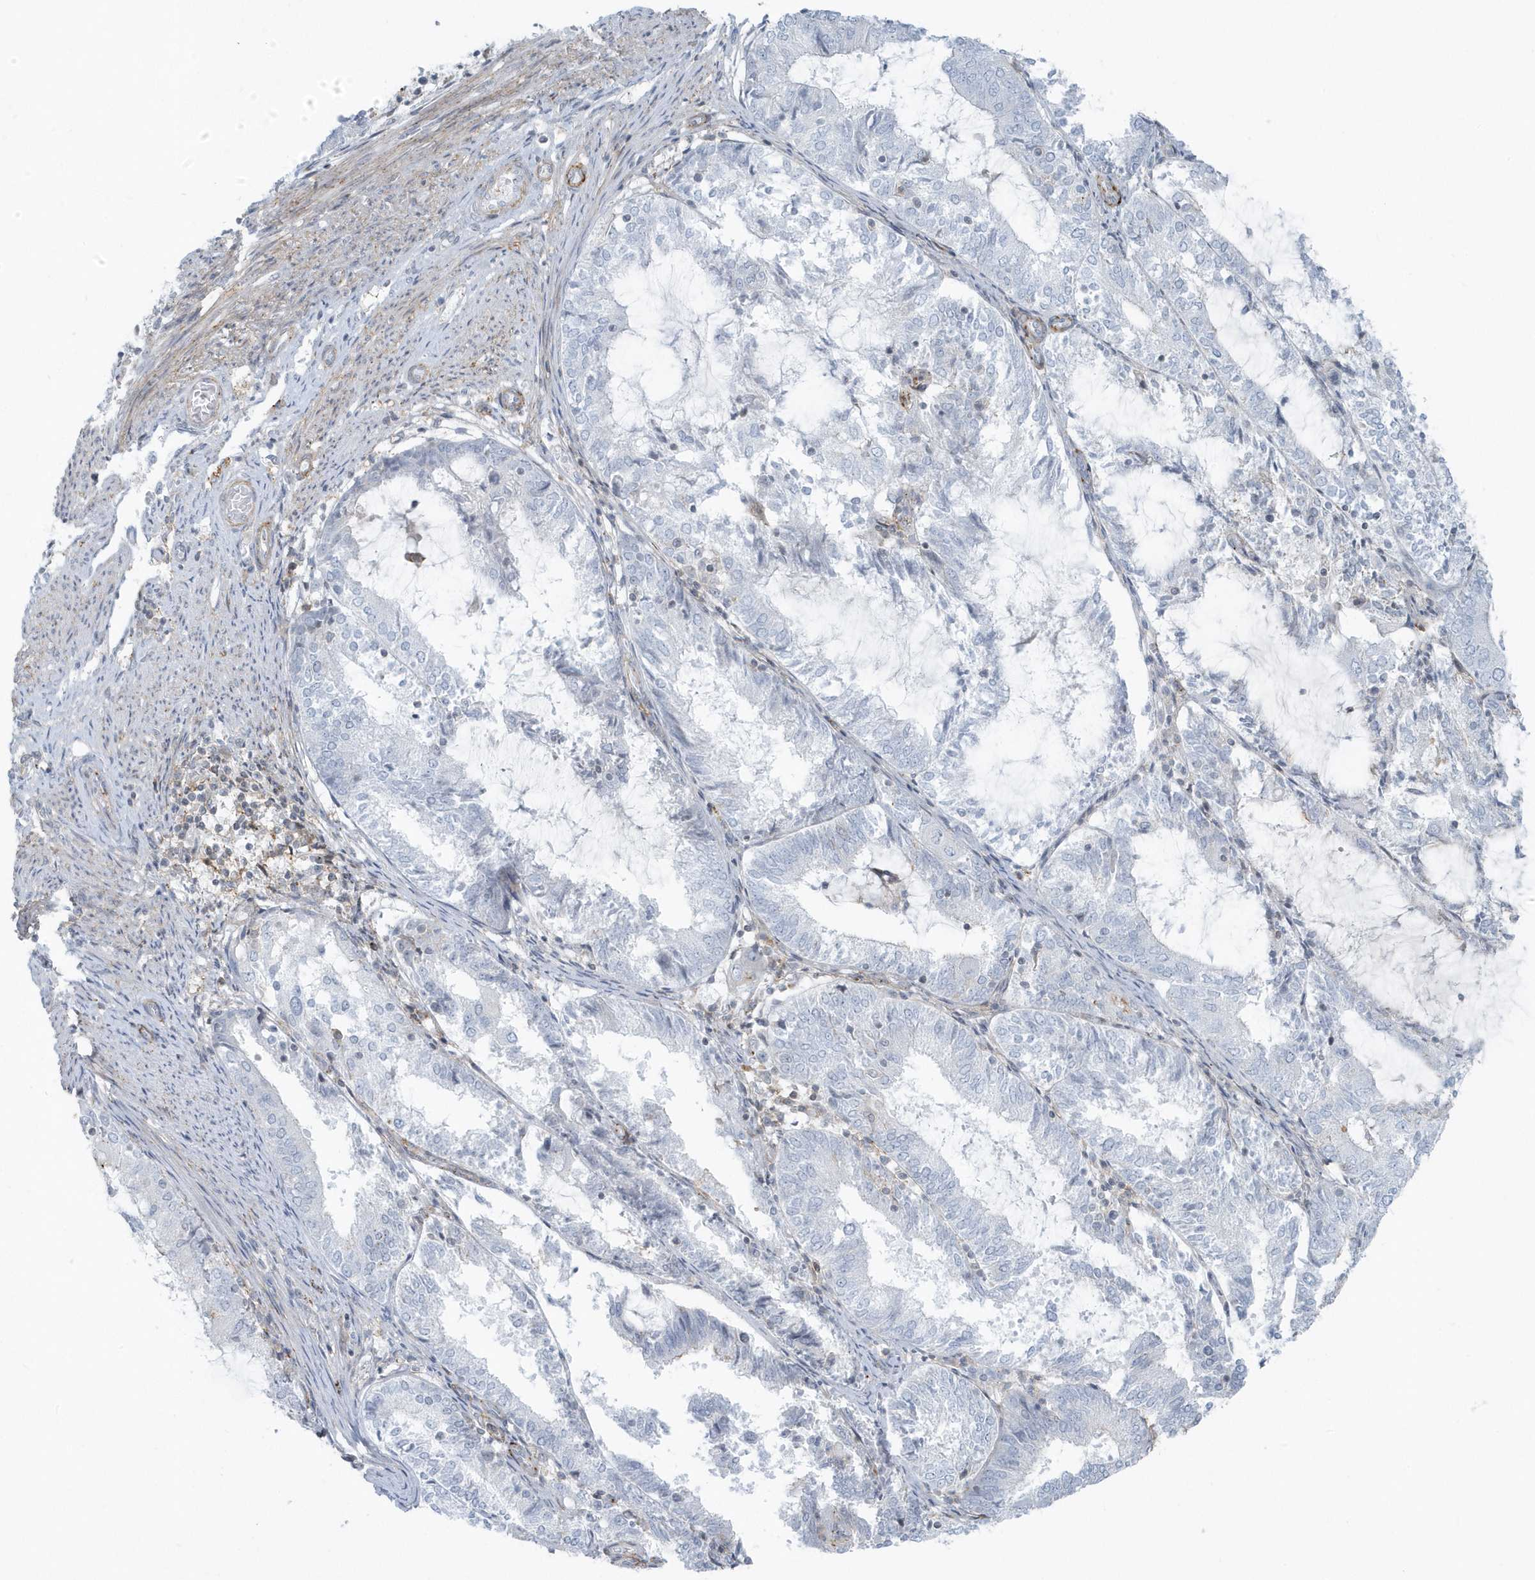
{"staining": {"intensity": "negative", "quantity": "none", "location": "none"}, "tissue": "endometrial cancer", "cell_type": "Tumor cells", "image_type": "cancer", "snomed": [{"axis": "morphology", "description": "Adenocarcinoma, NOS"}, {"axis": "topography", "description": "Endometrium"}], "caption": "This is a micrograph of immunohistochemistry staining of endometrial adenocarcinoma, which shows no positivity in tumor cells.", "gene": "CACNB2", "patient": {"sex": "female", "age": 81}}